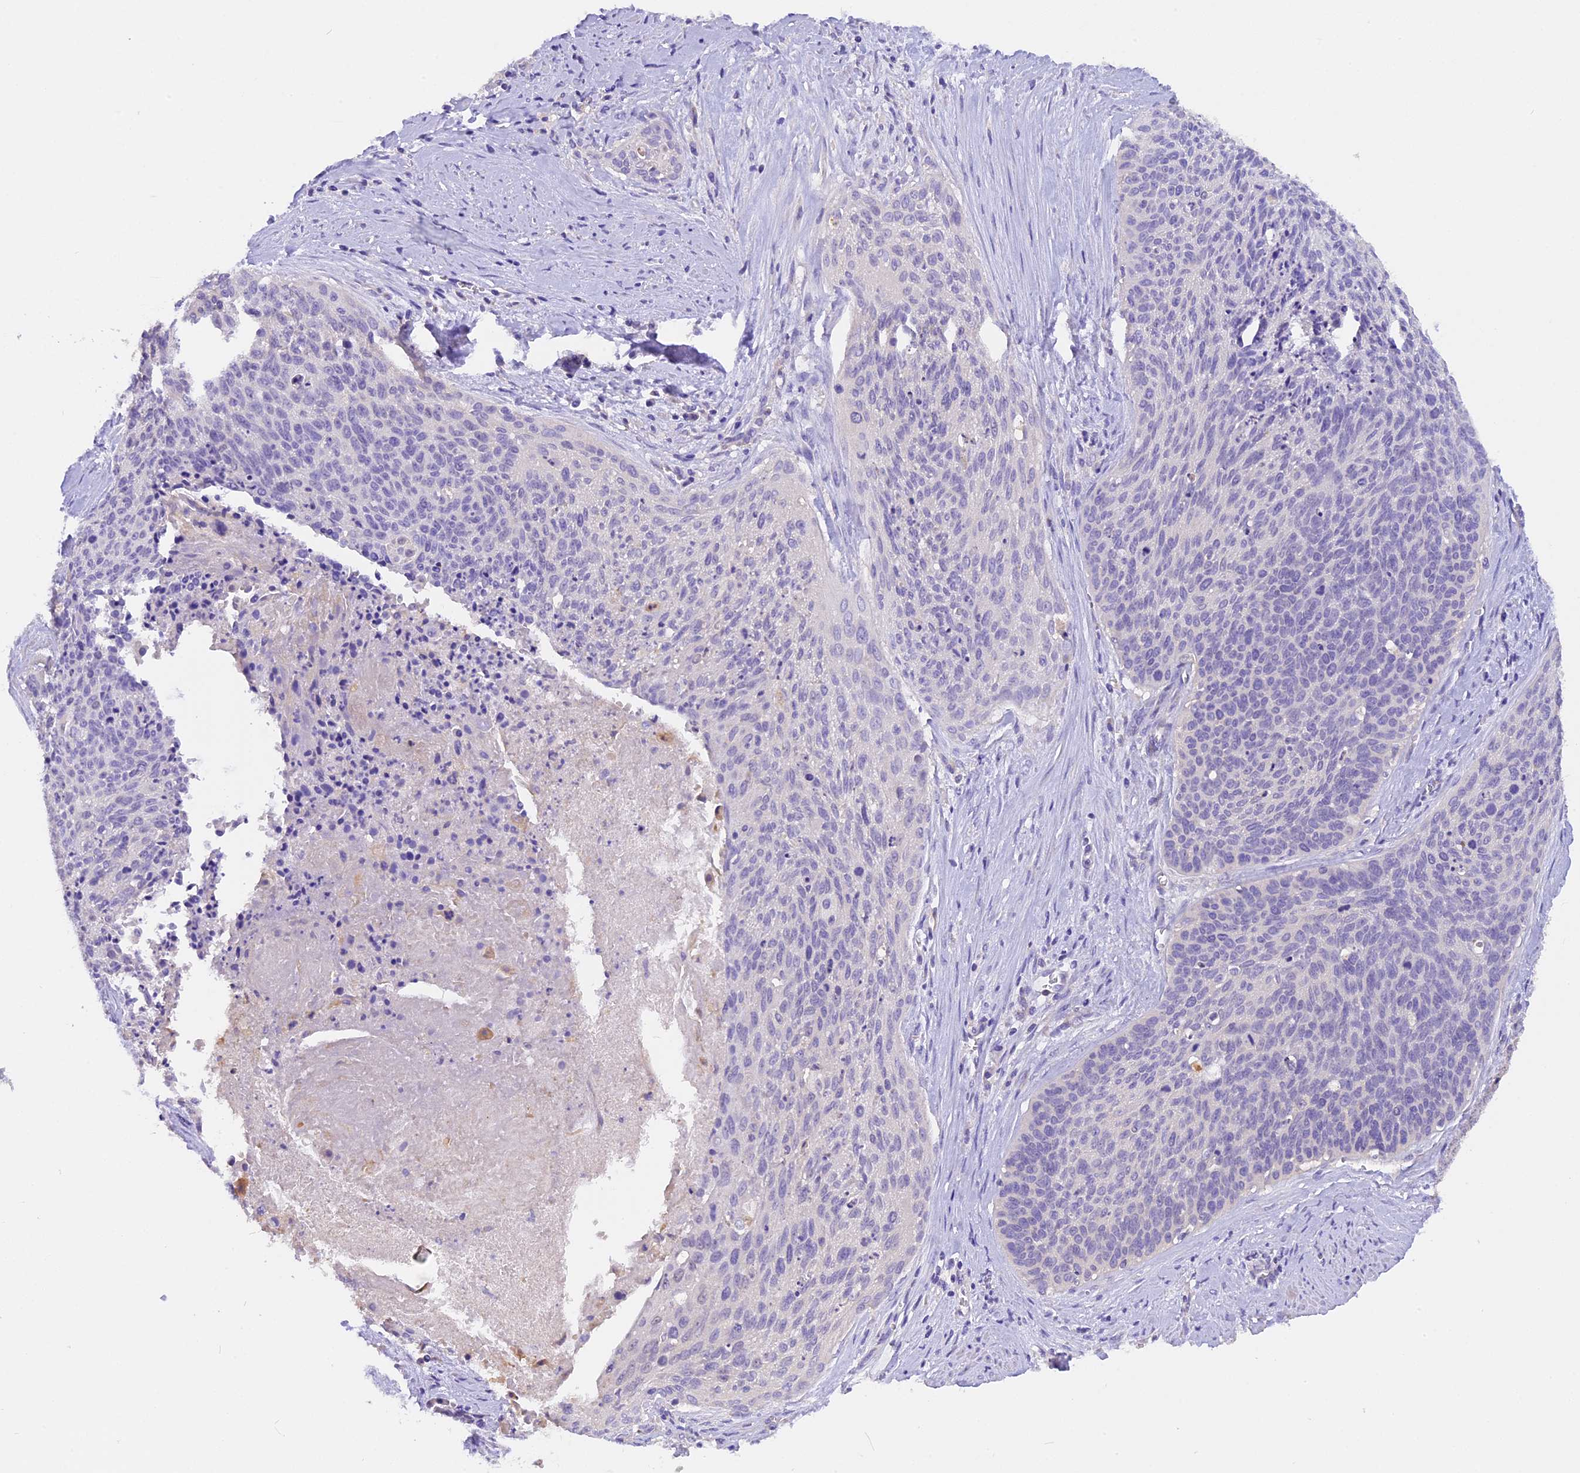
{"staining": {"intensity": "negative", "quantity": "none", "location": "none"}, "tissue": "cervical cancer", "cell_type": "Tumor cells", "image_type": "cancer", "snomed": [{"axis": "morphology", "description": "Squamous cell carcinoma, NOS"}, {"axis": "topography", "description": "Cervix"}], "caption": "Immunohistochemical staining of human cervical cancer demonstrates no significant expression in tumor cells.", "gene": "AP3B2", "patient": {"sex": "female", "age": 55}}